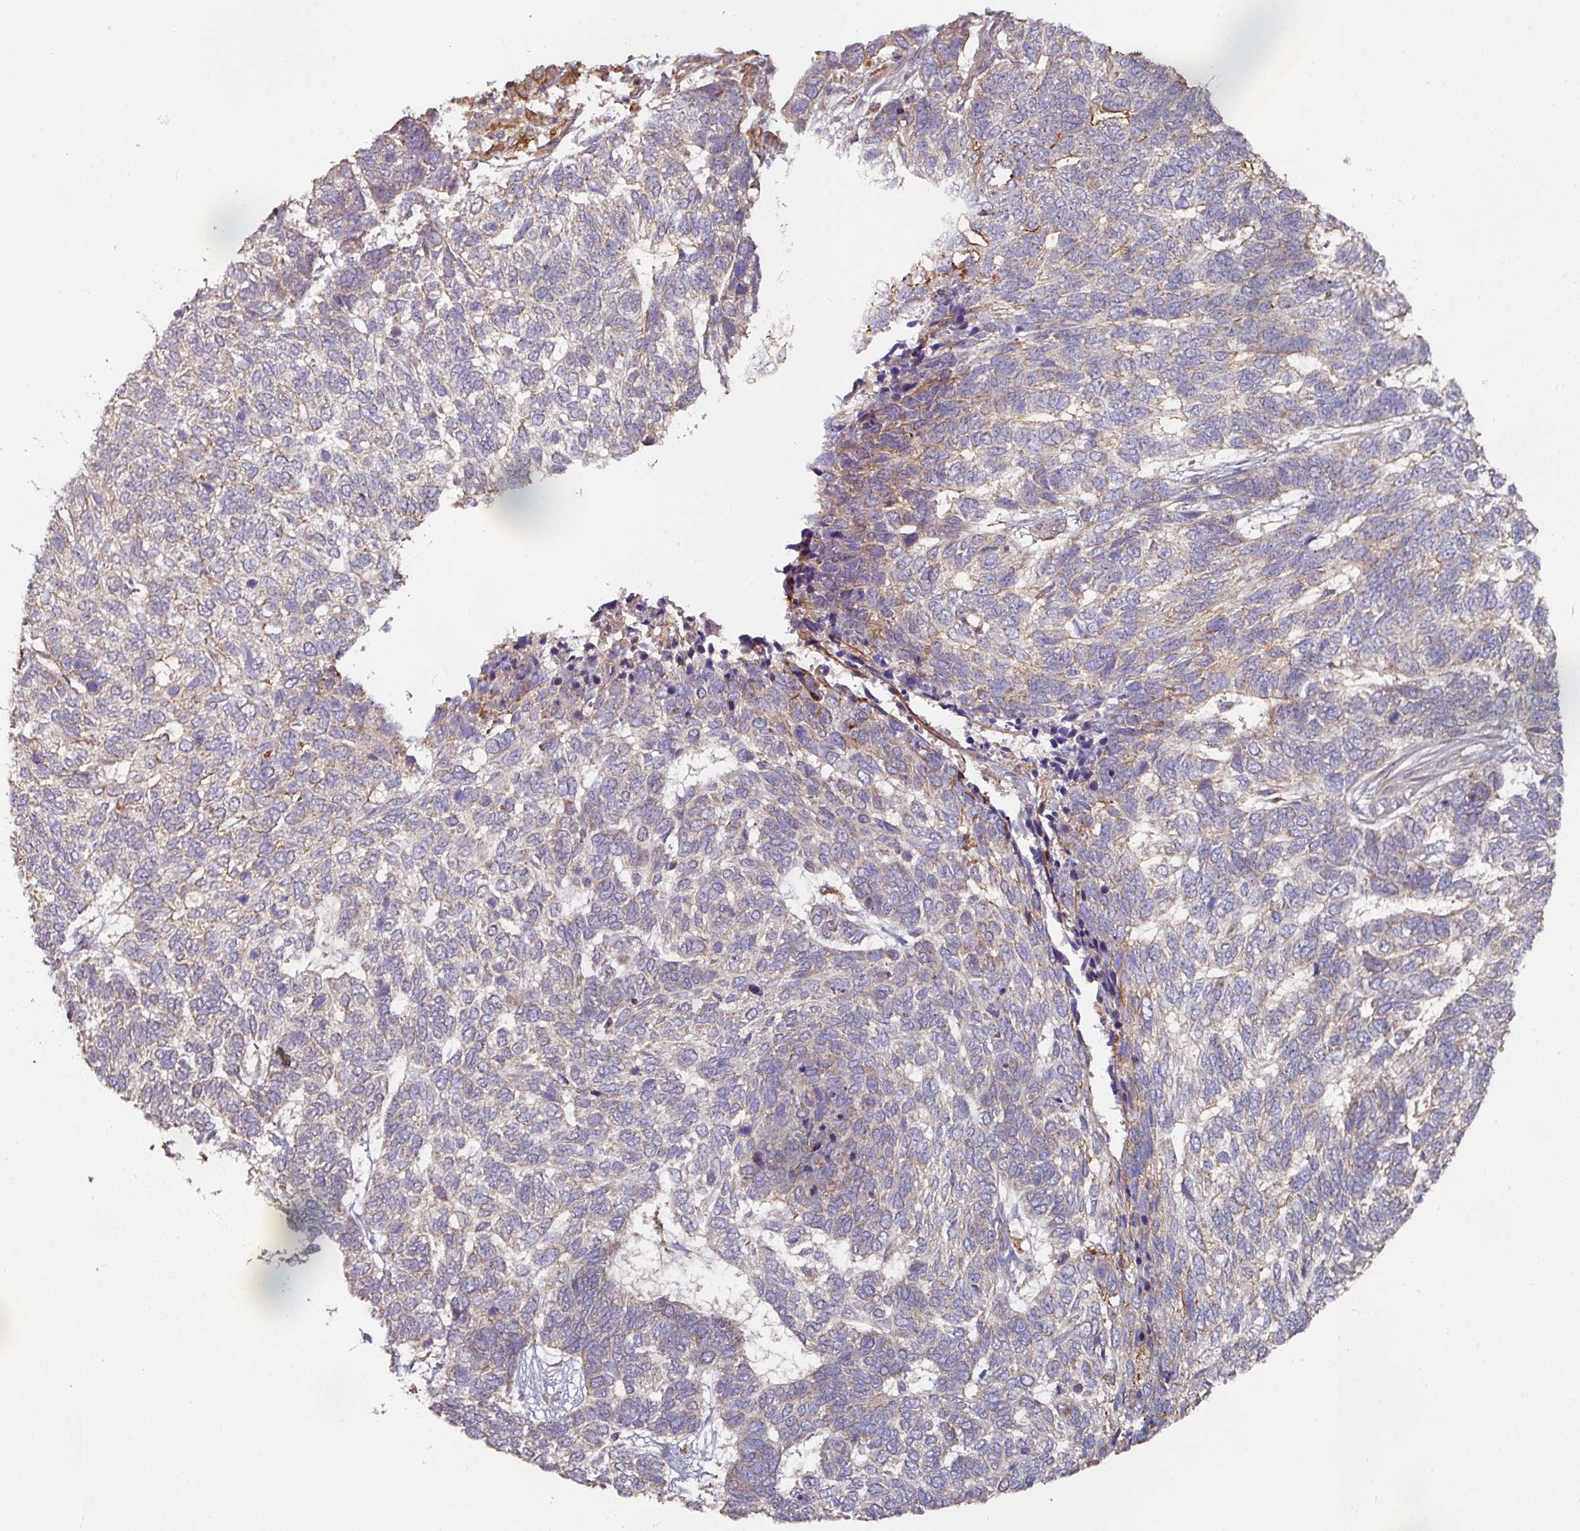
{"staining": {"intensity": "weak", "quantity": "<25%", "location": "cytoplasmic/membranous"}, "tissue": "skin cancer", "cell_type": "Tumor cells", "image_type": "cancer", "snomed": [{"axis": "morphology", "description": "Basal cell carcinoma"}, {"axis": "topography", "description": "Skin"}], "caption": "IHC of human skin basal cell carcinoma reveals no expression in tumor cells.", "gene": "DNAJC7", "patient": {"sex": "female", "age": 65}}